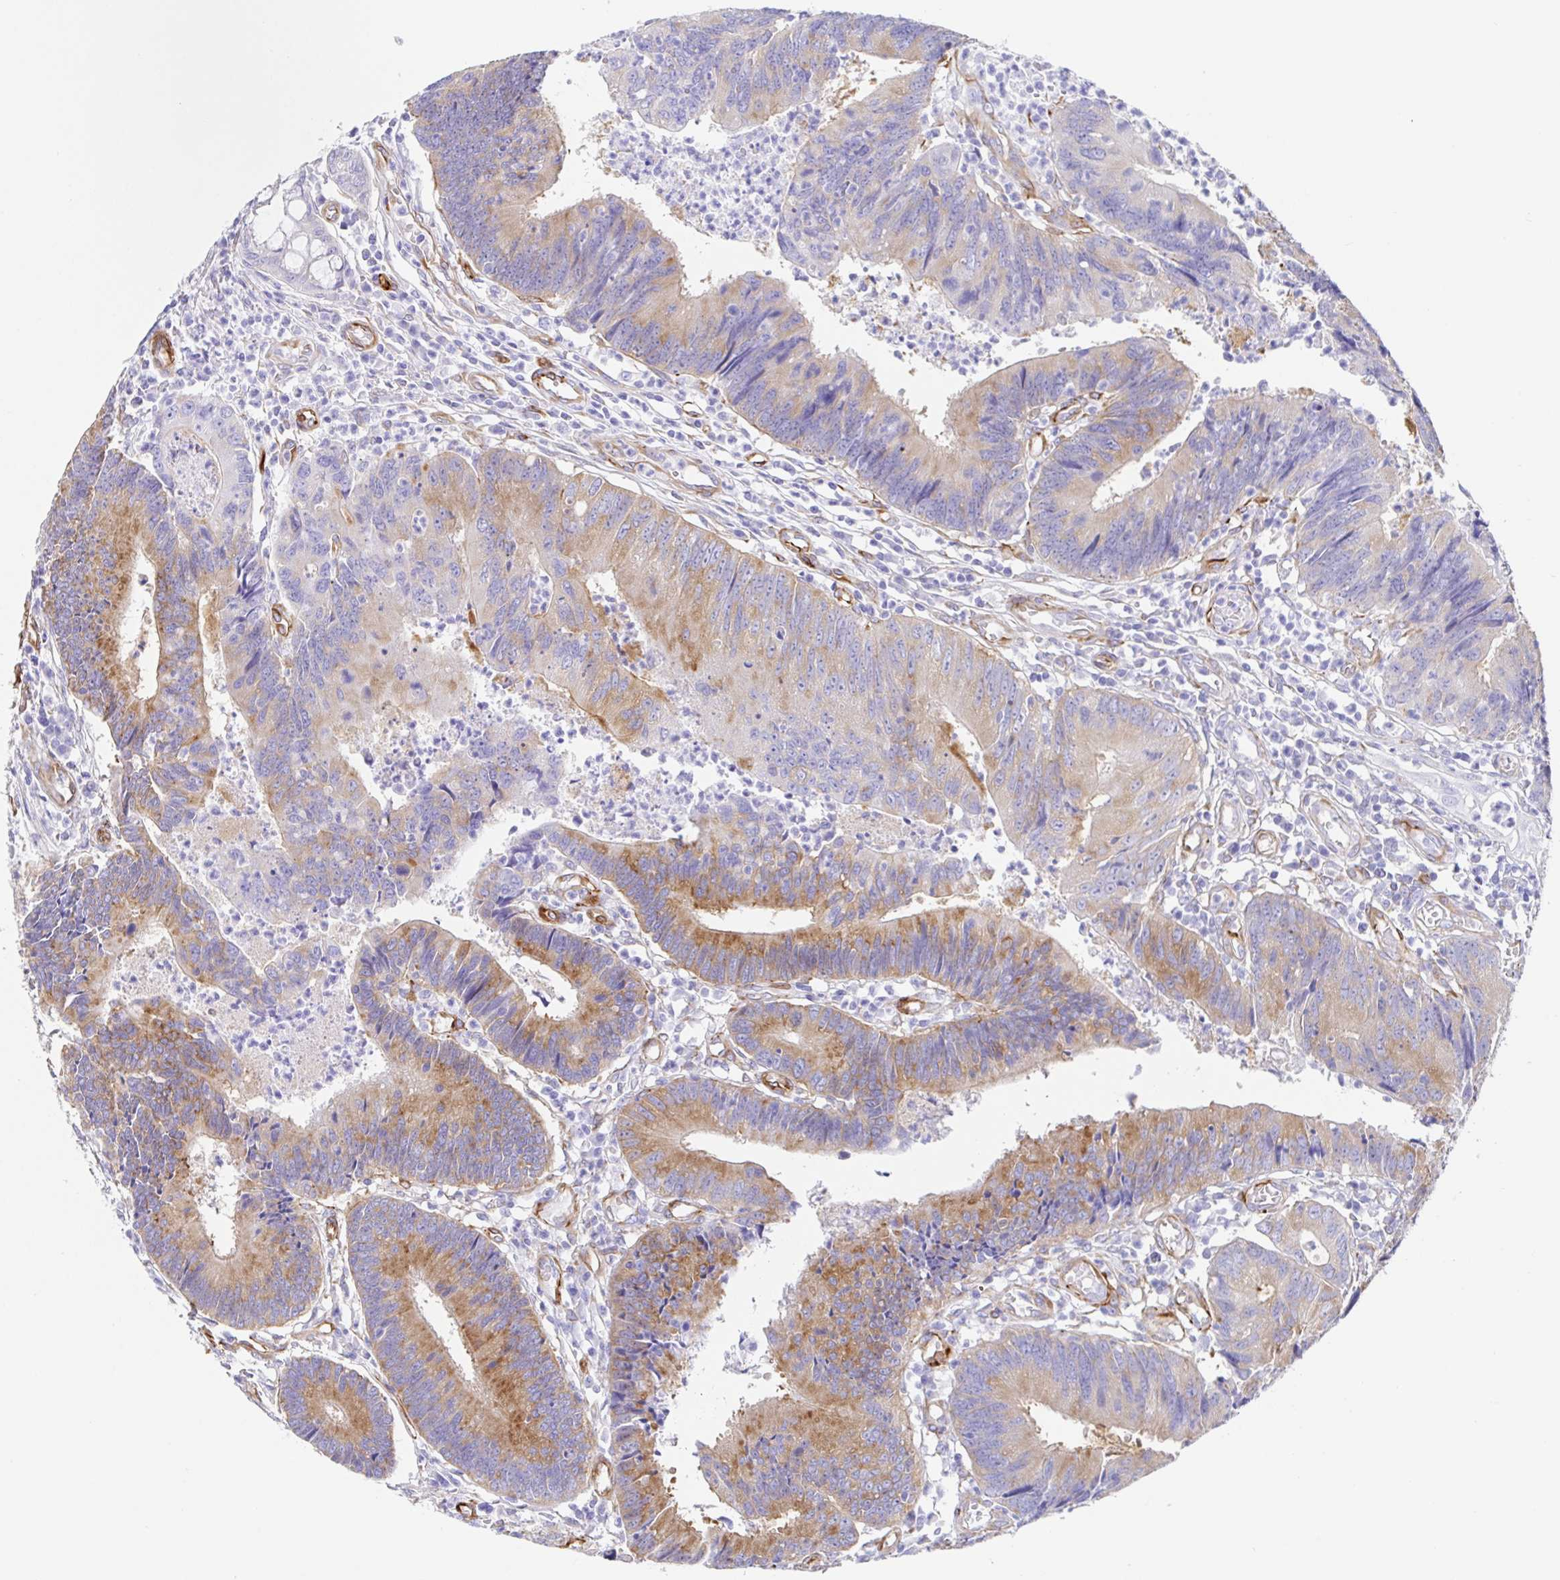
{"staining": {"intensity": "moderate", "quantity": "25%-75%", "location": "cytoplasmic/membranous"}, "tissue": "colorectal cancer", "cell_type": "Tumor cells", "image_type": "cancer", "snomed": [{"axis": "morphology", "description": "Adenocarcinoma, NOS"}, {"axis": "topography", "description": "Colon"}], "caption": "Colorectal adenocarcinoma tissue exhibits moderate cytoplasmic/membranous positivity in about 25%-75% of tumor cells", "gene": "DOCK1", "patient": {"sex": "female", "age": 67}}